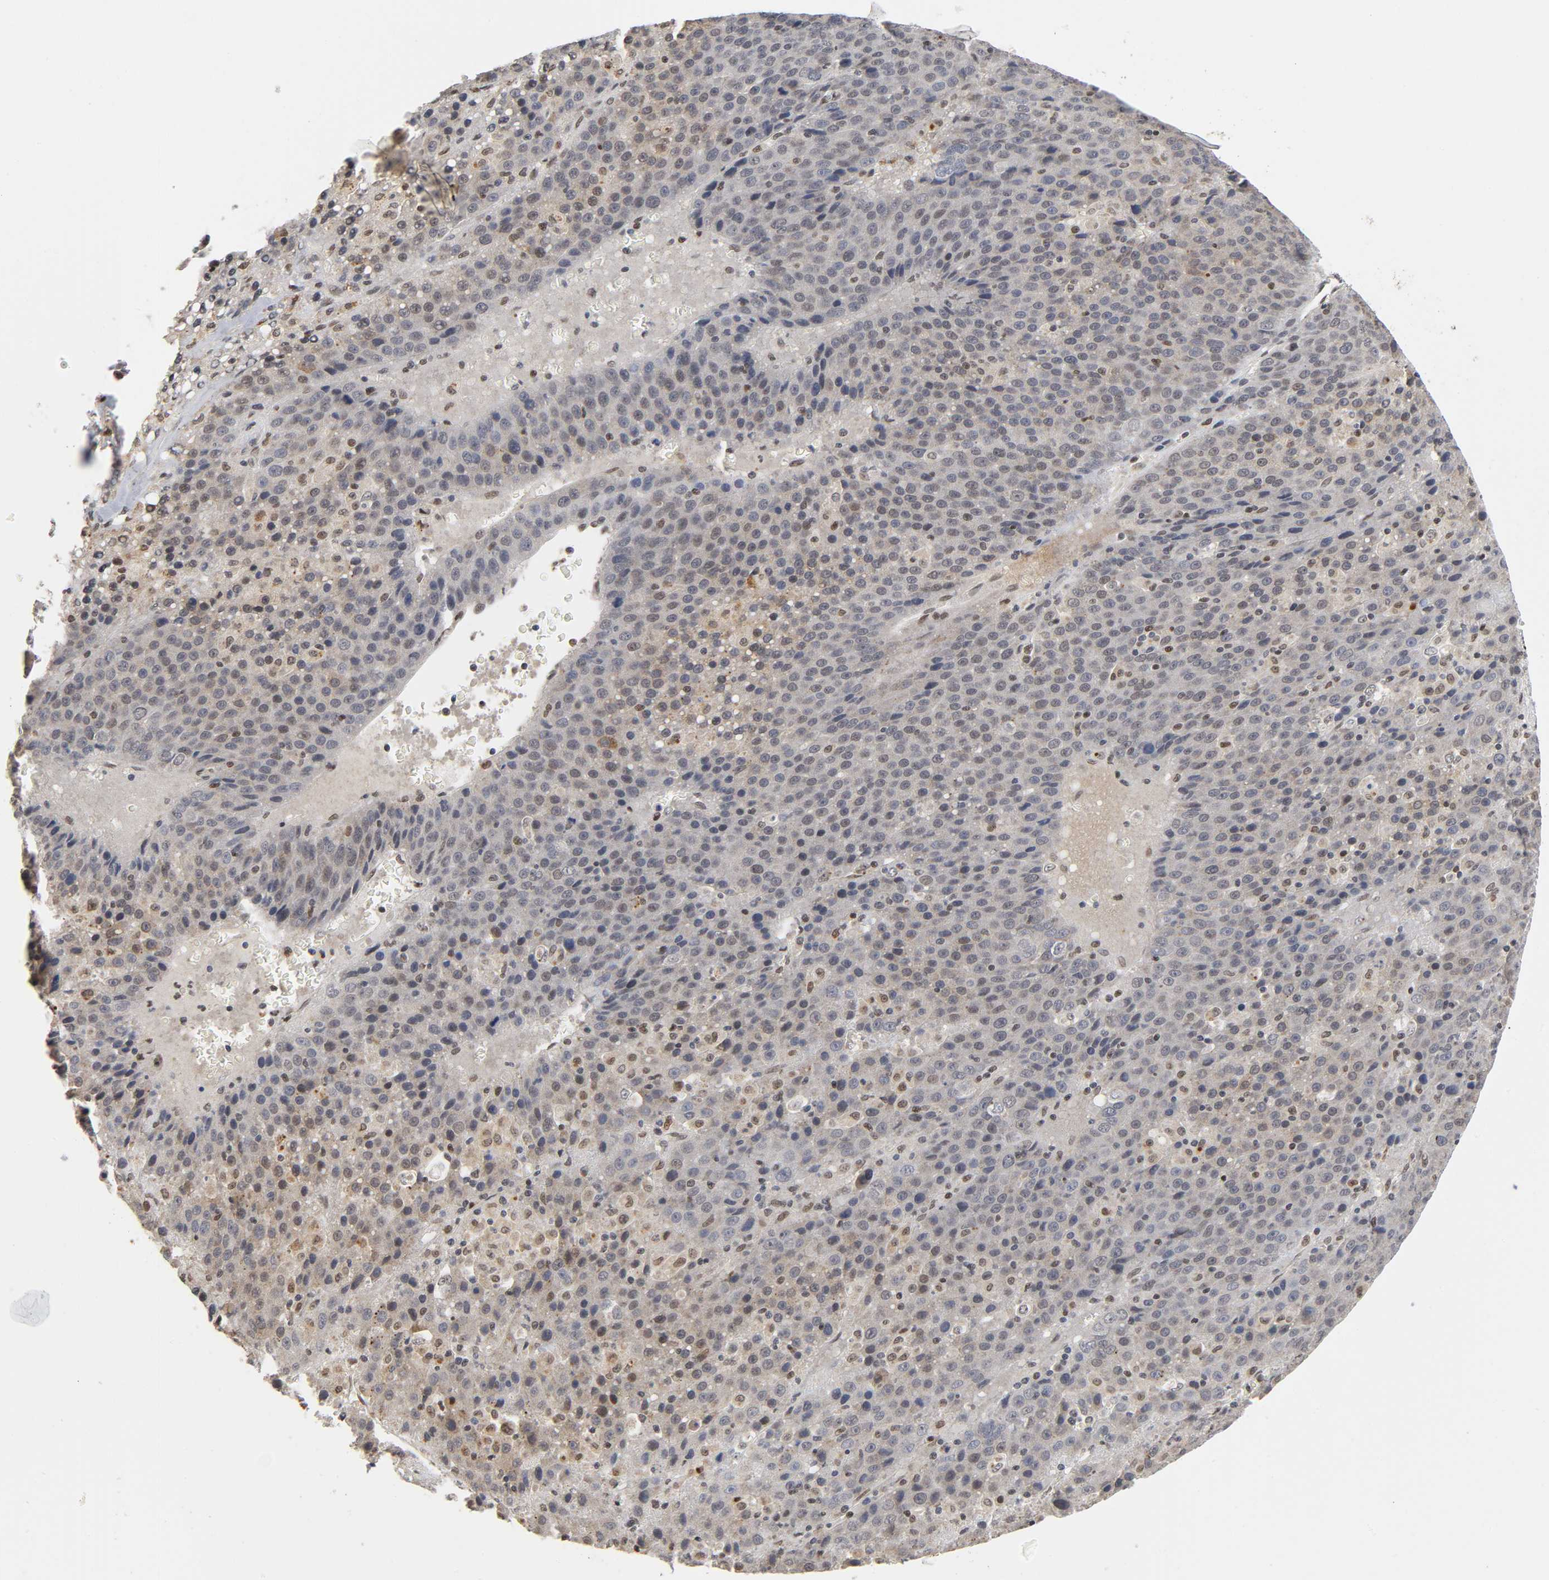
{"staining": {"intensity": "weak", "quantity": "<25%", "location": "cytoplasmic/membranous"}, "tissue": "liver cancer", "cell_type": "Tumor cells", "image_type": "cancer", "snomed": [{"axis": "morphology", "description": "Carcinoma, Hepatocellular, NOS"}, {"axis": "topography", "description": "Liver"}], "caption": "DAB (3,3'-diaminobenzidine) immunohistochemical staining of liver cancer (hepatocellular carcinoma) displays no significant expression in tumor cells. (Brightfield microscopy of DAB (3,3'-diaminobenzidine) immunohistochemistry at high magnification).", "gene": "KAT2B", "patient": {"sex": "female", "age": 53}}